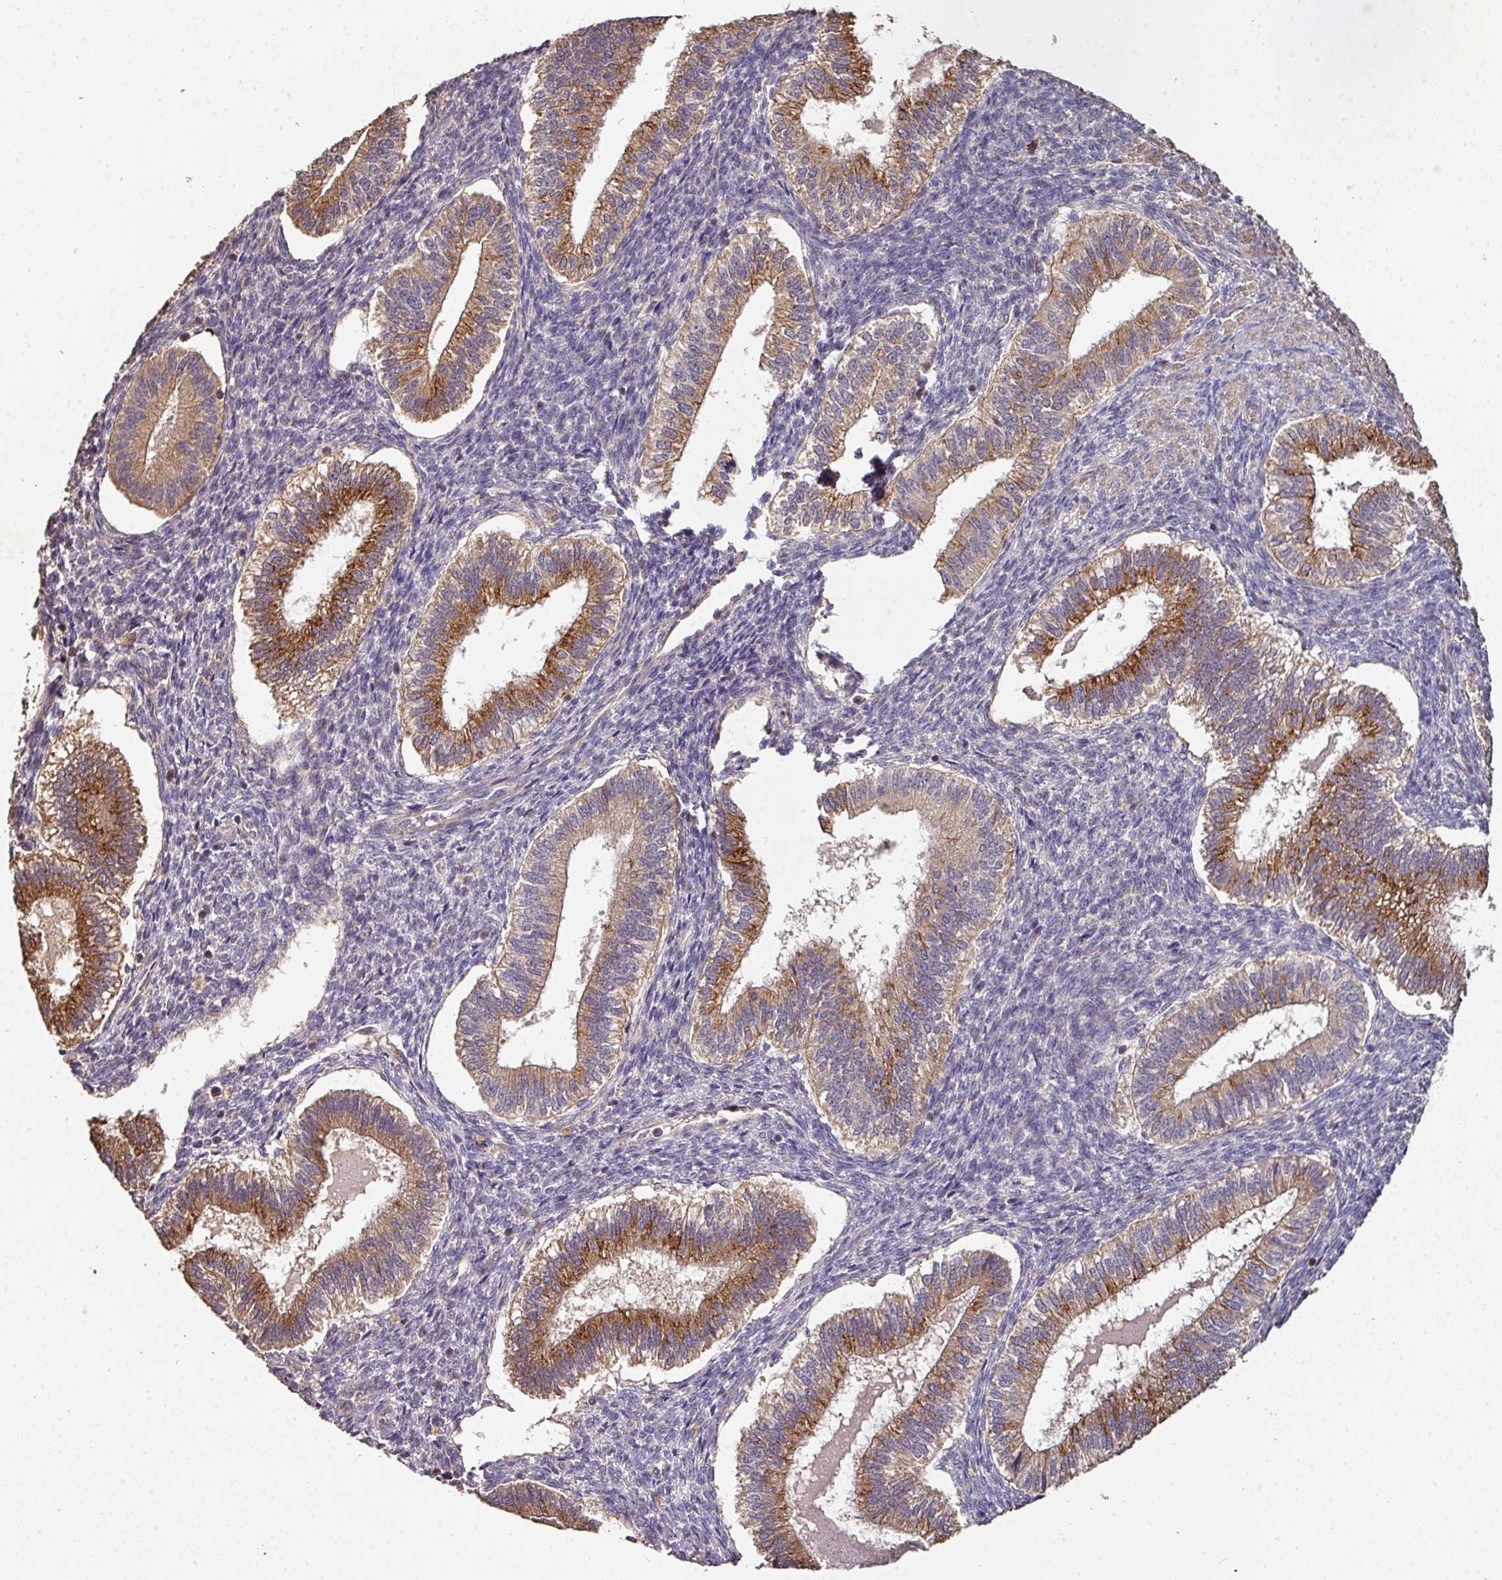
{"staining": {"intensity": "negative", "quantity": "none", "location": "none"}, "tissue": "endometrium", "cell_type": "Cells in endometrial stroma", "image_type": "normal", "snomed": [{"axis": "morphology", "description": "Normal tissue, NOS"}, {"axis": "topography", "description": "Endometrium"}], "caption": "Immunohistochemistry micrograph of normal endometrium: human endometrium stained with DAB (3,3'-diaminobenzidine) demonstrates no significant protein staining in cells in endometrial stroma.", "gene": "ACVR2B", "patient": {"sex": "female", "age": 25}}